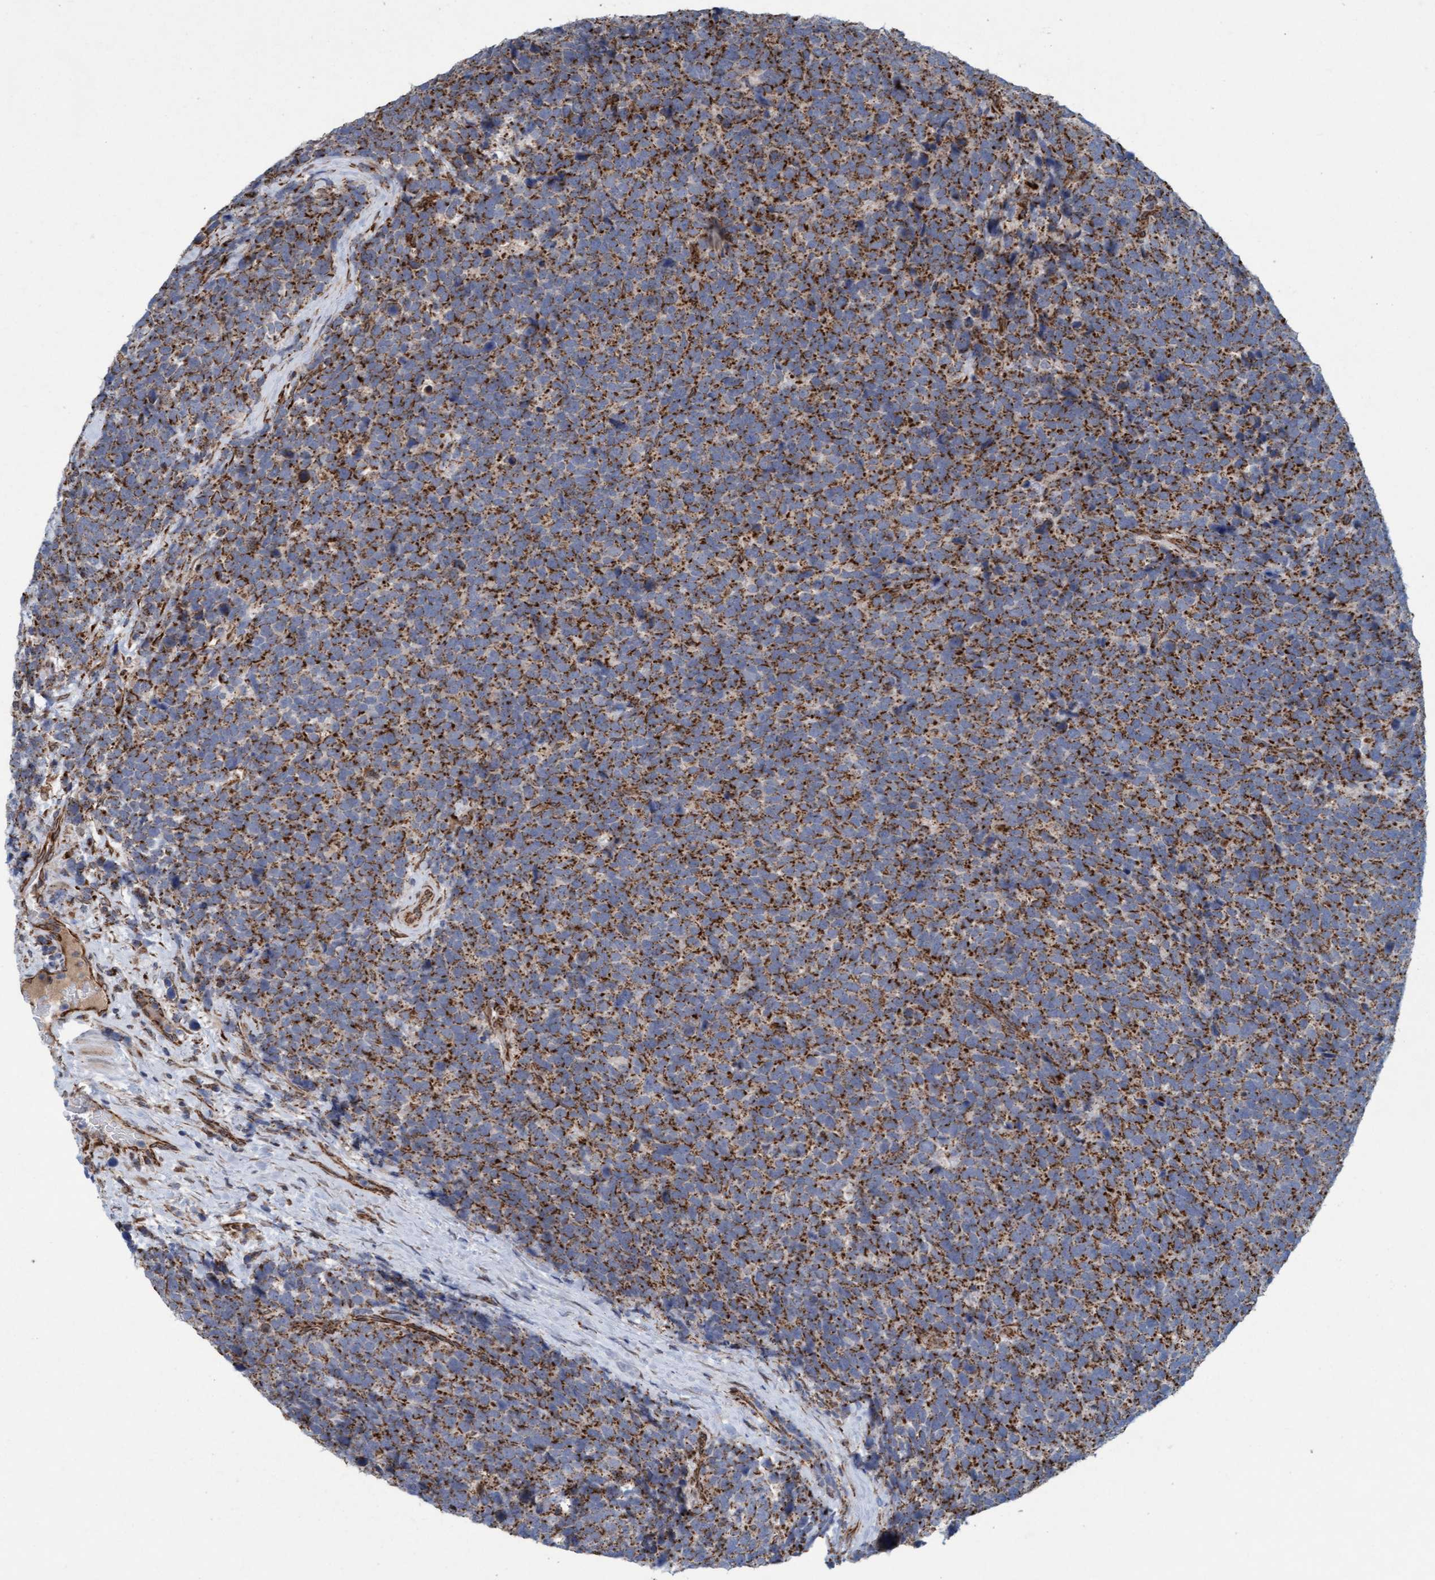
{"staining": {"intensity": "strong", "quantity": ">75%", "location": "cytoplasmic/membranous"}, "tissue": "urothelial cancer", "cell_type": "Tumor cells", "image_type": "cancer", "snomed": [{"axis": "morphology", "description": "Urothelial carcinoma, High grade"}, {"axis": "topography", "description": "Urinary bladder"}], "caption": "Immunohistochemistry image of neoplastic tissue: high-grade urothelial carcinoma stained using immunohistochemistry demonstrates high levels of strong protein expression localized specifically in the cytoplasmic/membranous of tumor cells, appearing as a cytoplasmic/membranous brown color.", "gene": "MRPS23", "patient": {"sex": "female", "age": 82}}